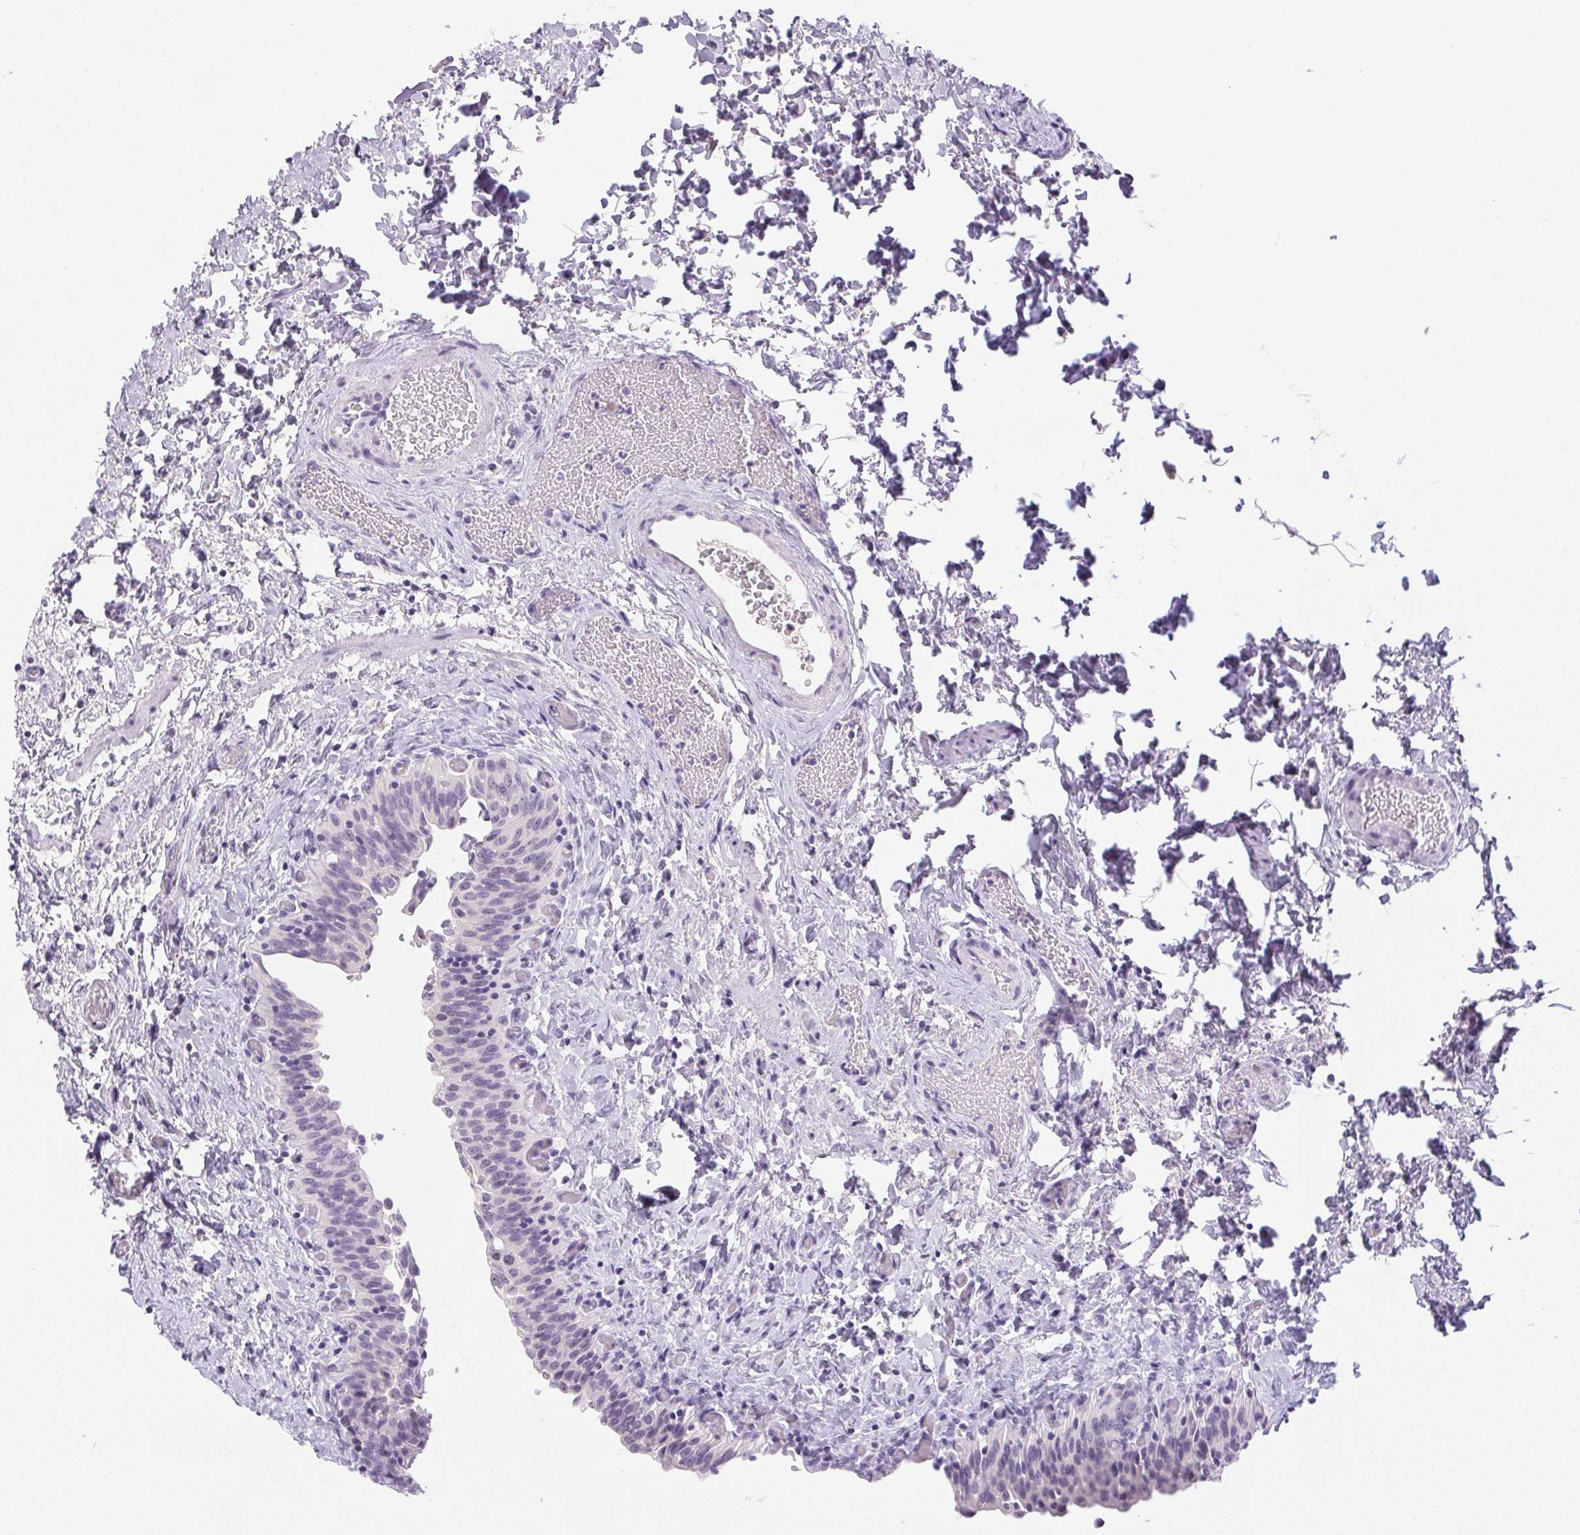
{"staining": {"intensity": "negative", "quantity": "none", "location": "none"}, "tissue": "urinary bladder", "cell_type": "Urothelial cells", "image_type": "normal", "snomed": [{"axis": "morphology", "description": "Normal tissue, NOS"}, {"axis": "topography", "description": "Urinary bladder"}], "caption": "Urothelial cells are negative for brown protein staining in normal urinary bladder. (DAB immunohistochemistry (IHC) with hematoxylin counter stain).", "gene": "ST8SIA3", "patient": {"sex": "male", "age": 56}}